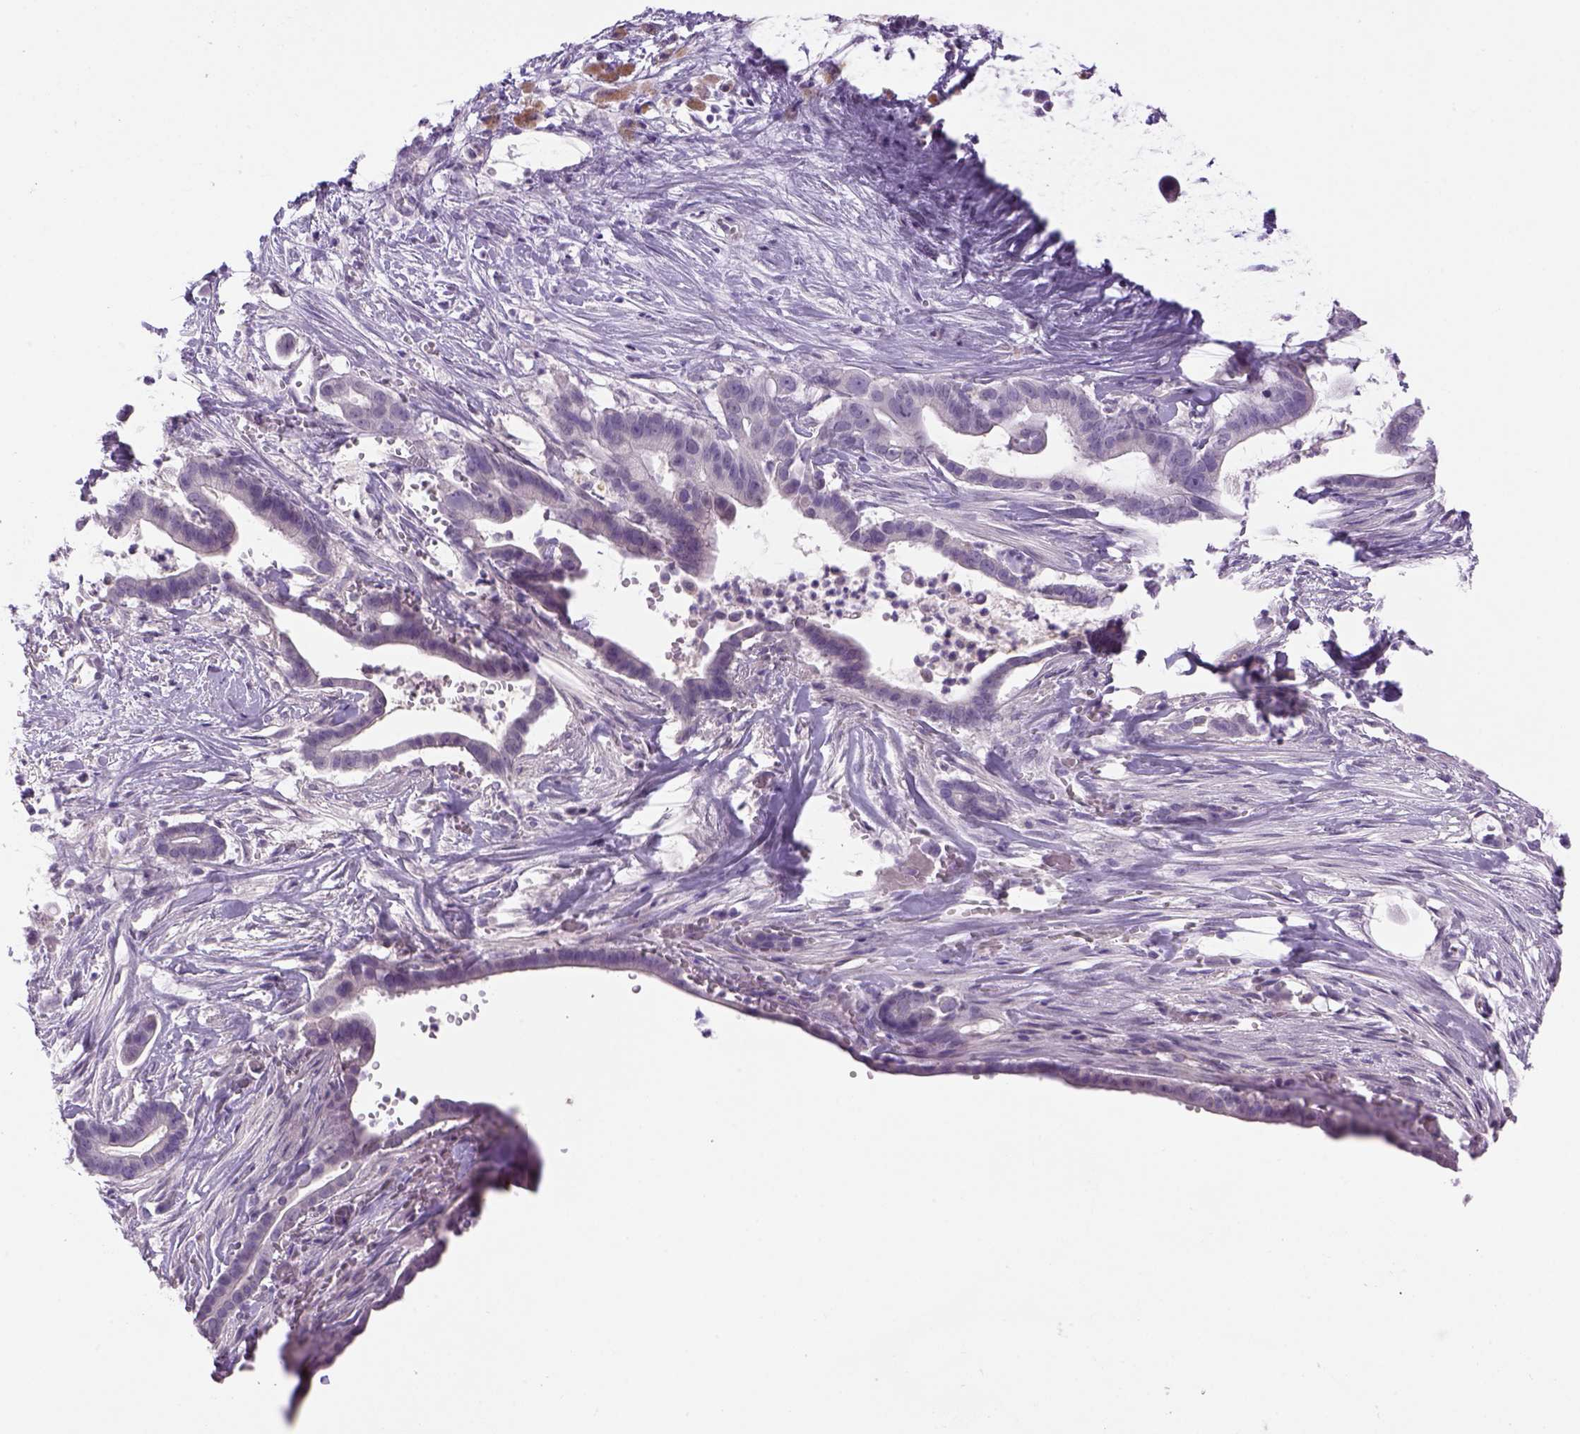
{"staining": {"intensity": "negative", "quantity": "none", "location": "none"}, "tissue": "pancreatic cancer", "cell_type": "Tumor cells", "image_type": "cancer", "snomed": [{"axis": "morphology", "description": "Adenocarcinoma, NOS"}, {"axis": "topography", "description": "Pancreas"}], "caption": "Immunohistochemistry (IHC) image of human pancreatic adenocarcinoma stained for a protein (brown), which reveals no staining in tumor cells.", "gene": "DBH", "patient": {"sex": "male", "age": 61}}